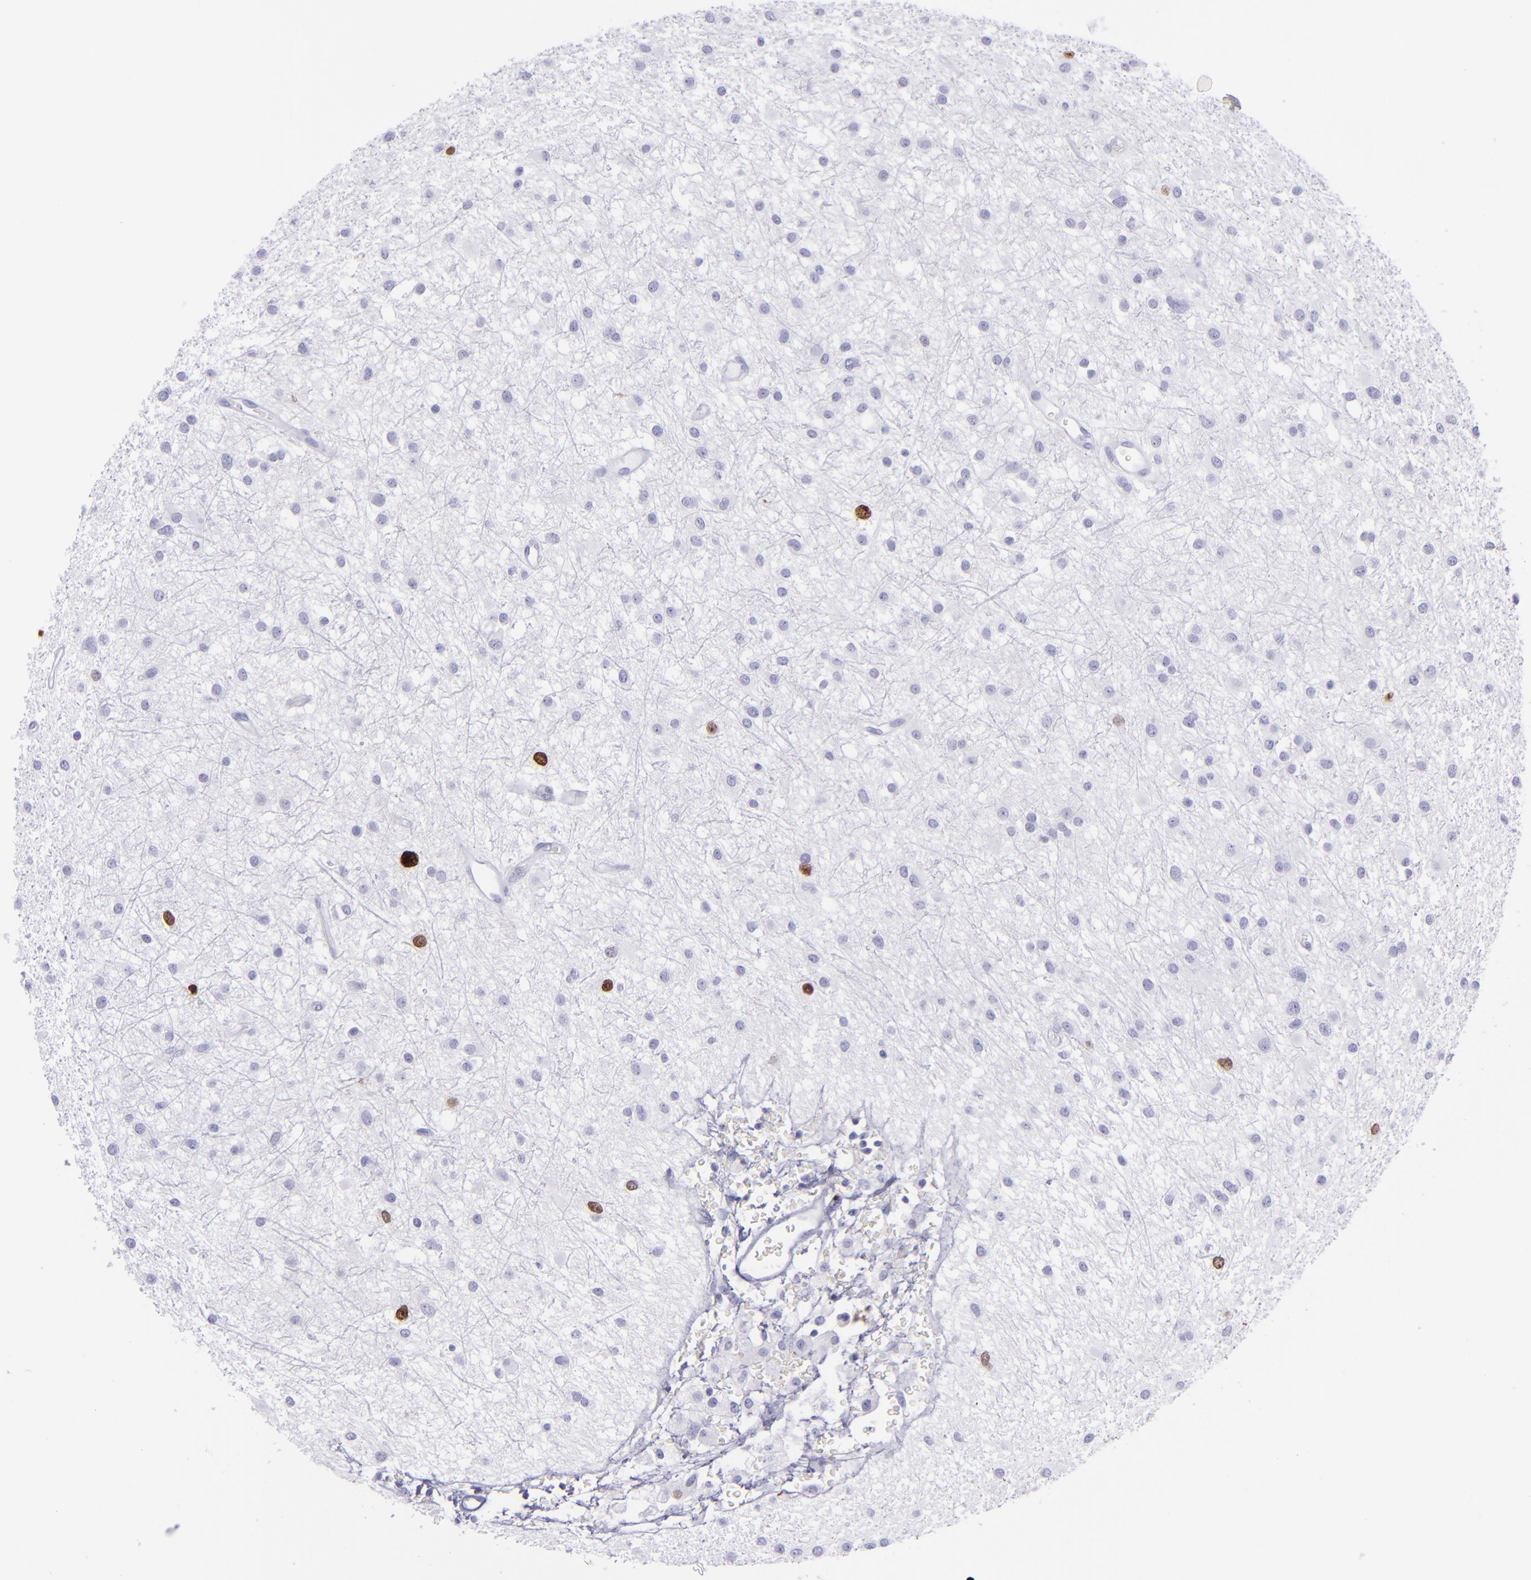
{"staining": {"intensity": "strong", "quantity": "<25%", "location": "nuclear"}, "tissue": "glioma", "cell_type": "Tumor cells", "image_type": "cancer", "snomed": [{"axis": "morphology", "description": "Glioma, malignant, Low grade"}, {"axis": "topography", "description": "Brain"}], "caption": "Human malignant low-grade glioma stained for a protein (brown) shows strong nuclear positive positivity in about <25% of tumor cells.", "gene": "TOP2A", "patient": {"sex": "female", "age": 36}}